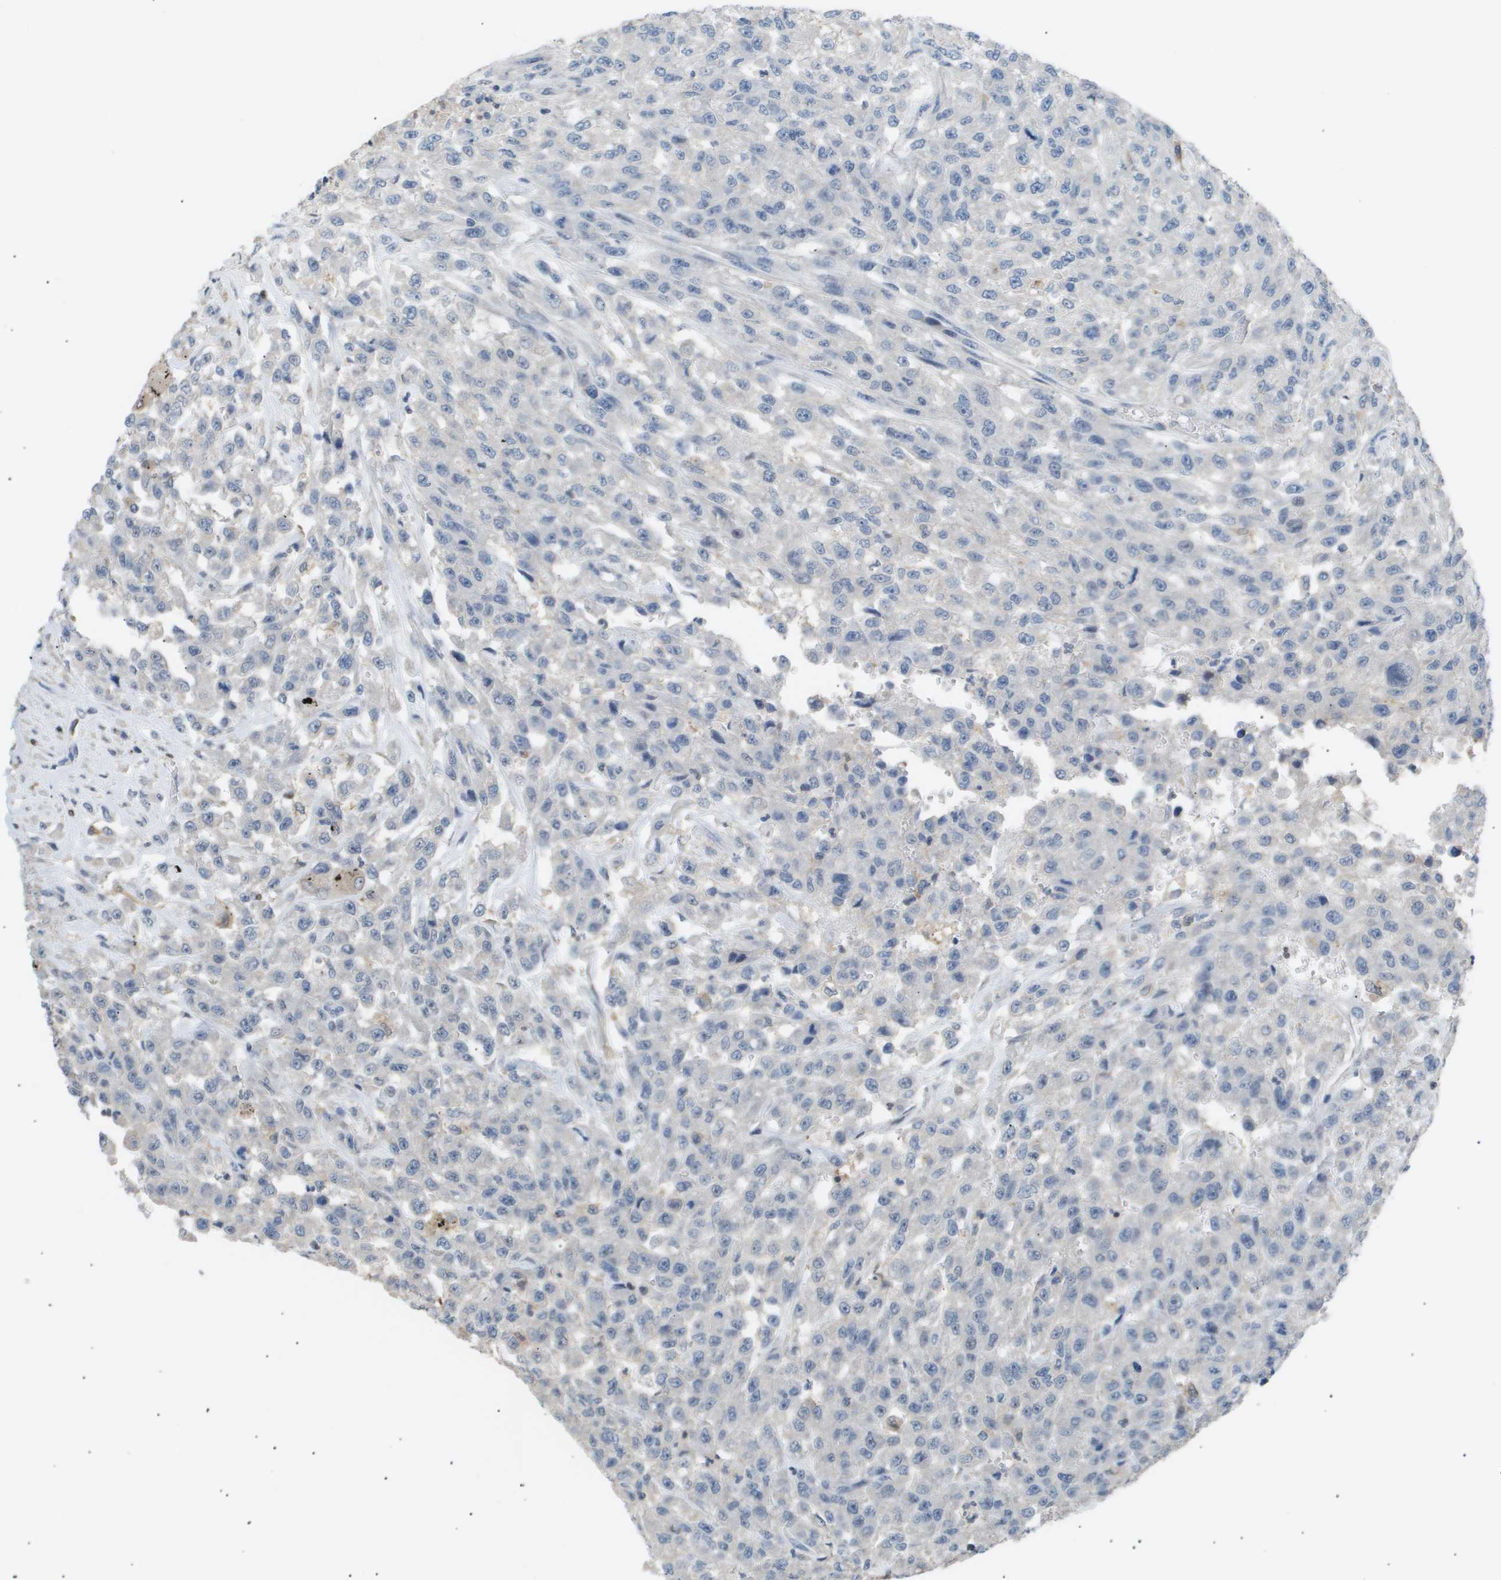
{"staining": {"intensity": "negative", "quantity": "none", "location": "none"}, "tissue": "urothelial cancer", "cell_type": "Tumor cells", "image_type": "cancer", "snomed": [{"axis": "morphology", "description": "Urothelial carcinoma, High grade"}, {"axis": "topography", "description": "Urinary bladder"}], "caption": "IHC micrograph of urothelial cancer stained for a protein (brown), which shows no expression in tumor cells.", "gene": "AKR1A1", "patient": {"sex": "male", "age": 46}}